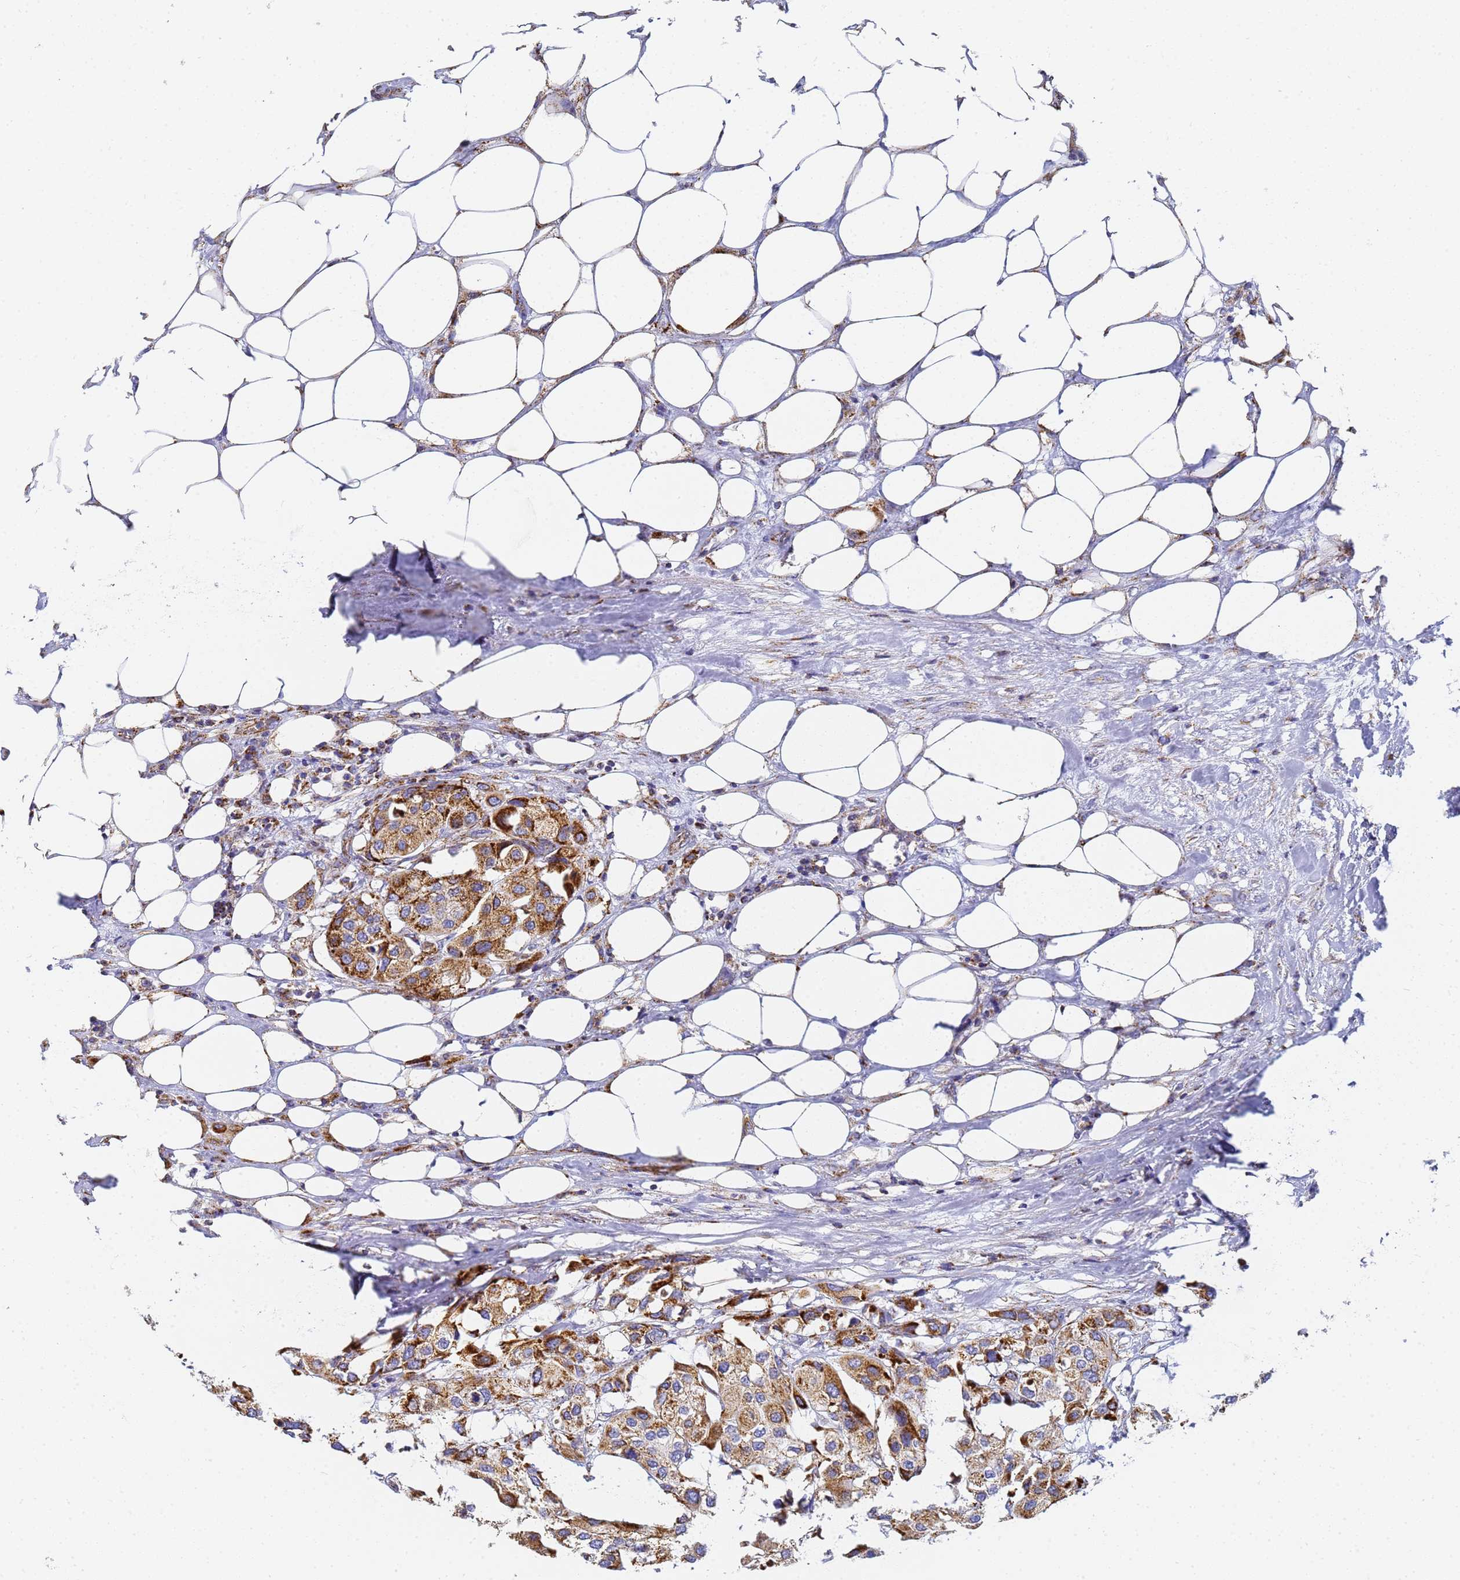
{"staining": {"intensity": "moderate", "quantity": ">75%", "location": "cytoplasmic/membranous"}, "tissue": "urothelial cancer", "cell_type": "Tumor cells", "image_type": "cancer", "snomed": [{"axis": "morphology", "description": "Urothelial carcinoma, High grade"}, {"axis": "topography", "description": "Urinary bladder"}], "caption": "Urothelial cancer stained with a brown dye shows moderate cytoplasmic/membranous positive staining in about >75% of tumor cells.", "gene": "CNIH4", "patient": {"sex": "male", "age": 64}}